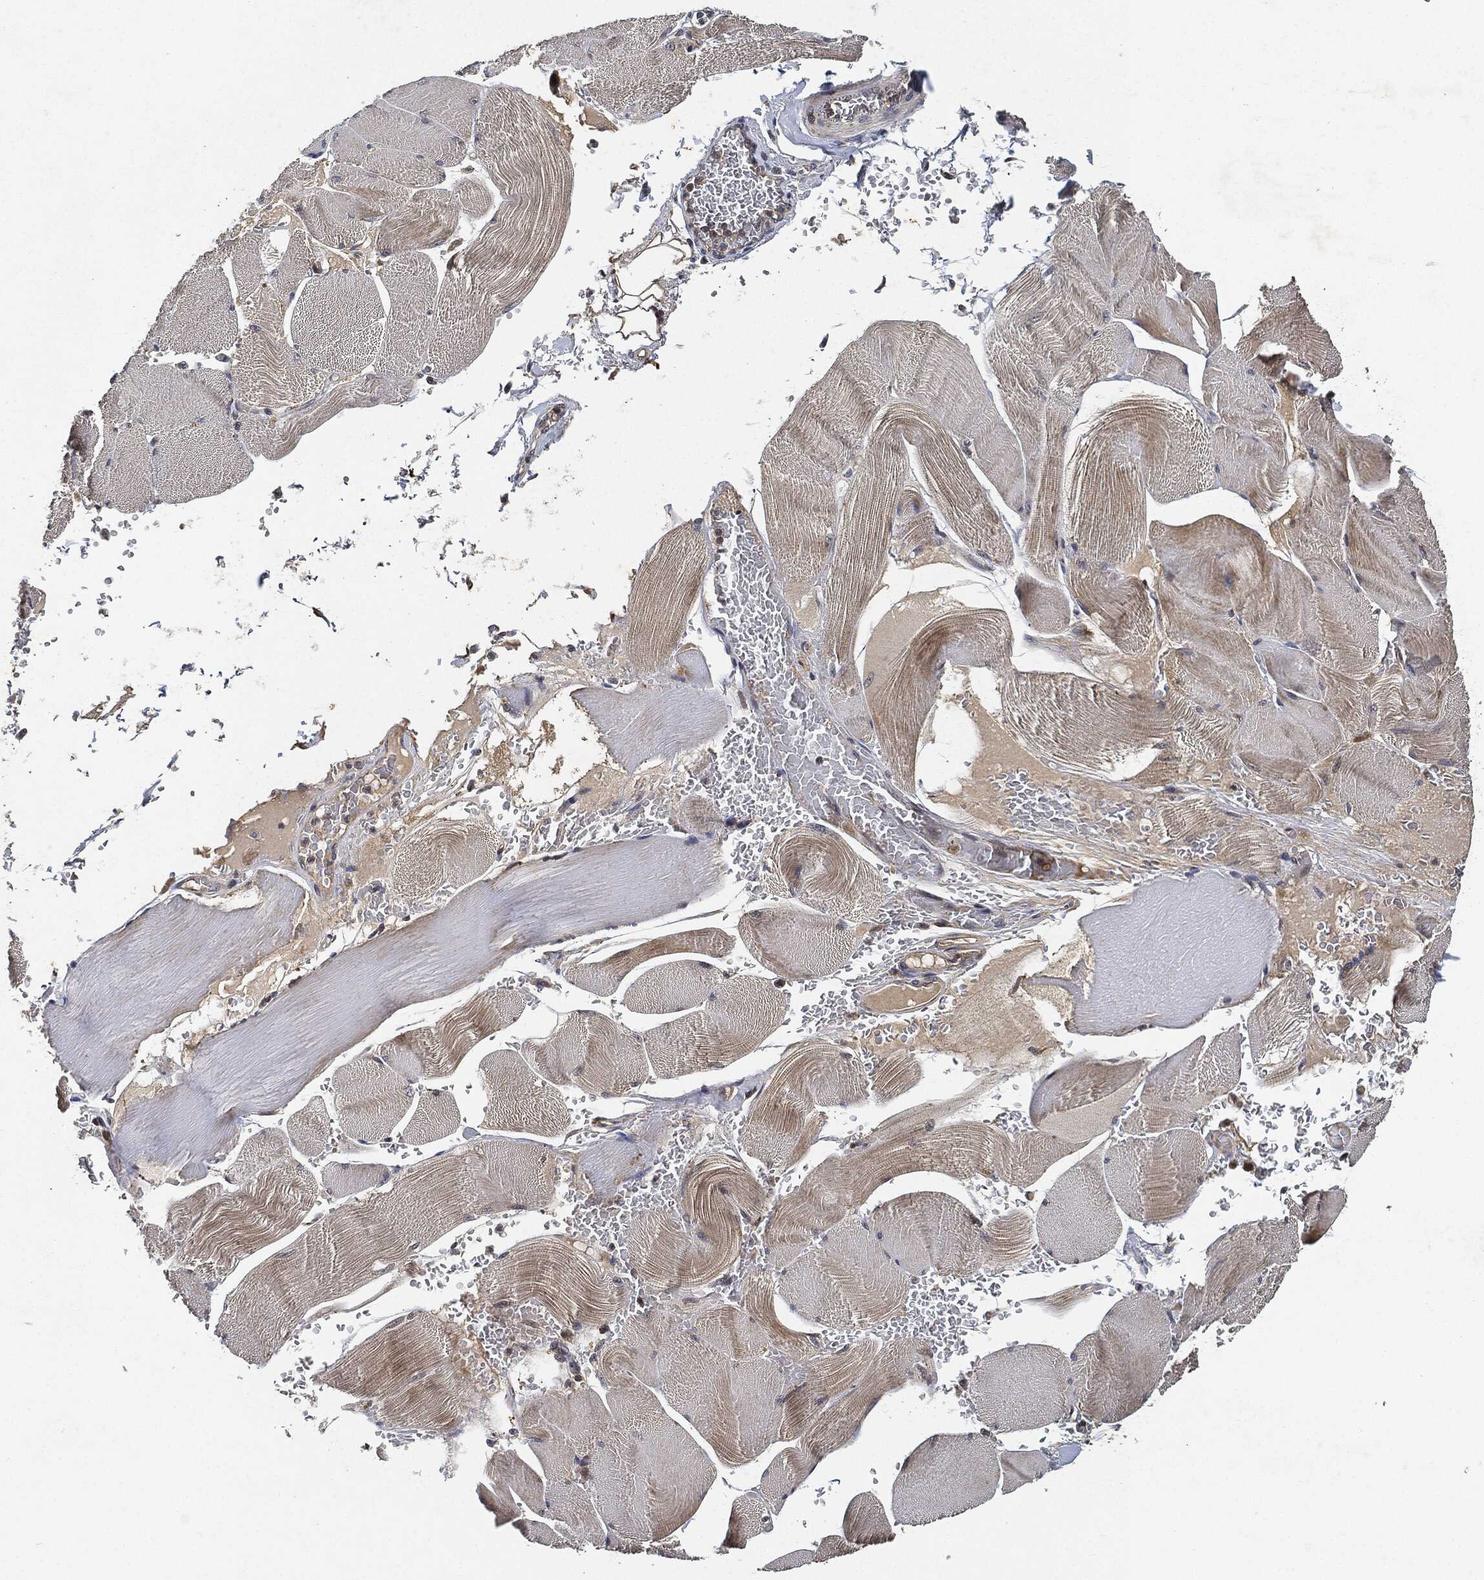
{"staining": {"intensity": "weak", "quantity": ">75%", "location": "cytoplasmic/membranous"}, "tissue": "skeletal muscle", "cell_type": "Myocytes", "image_type": "normal", "snomed": [{"axis": "morphology", "description": "Normal tissue, NOS"}, {"axis": "topography", "description": "Skeletal muscle"}], "caption": "IHC histopathology image of normal skeletal muscle stained for a protein (brown), which displays low levels of weak cytoplasmic/membranous staining in about >75% of myocytes.", "gene": "MLST8", "patient": {"sex": "male", "age": 56}}